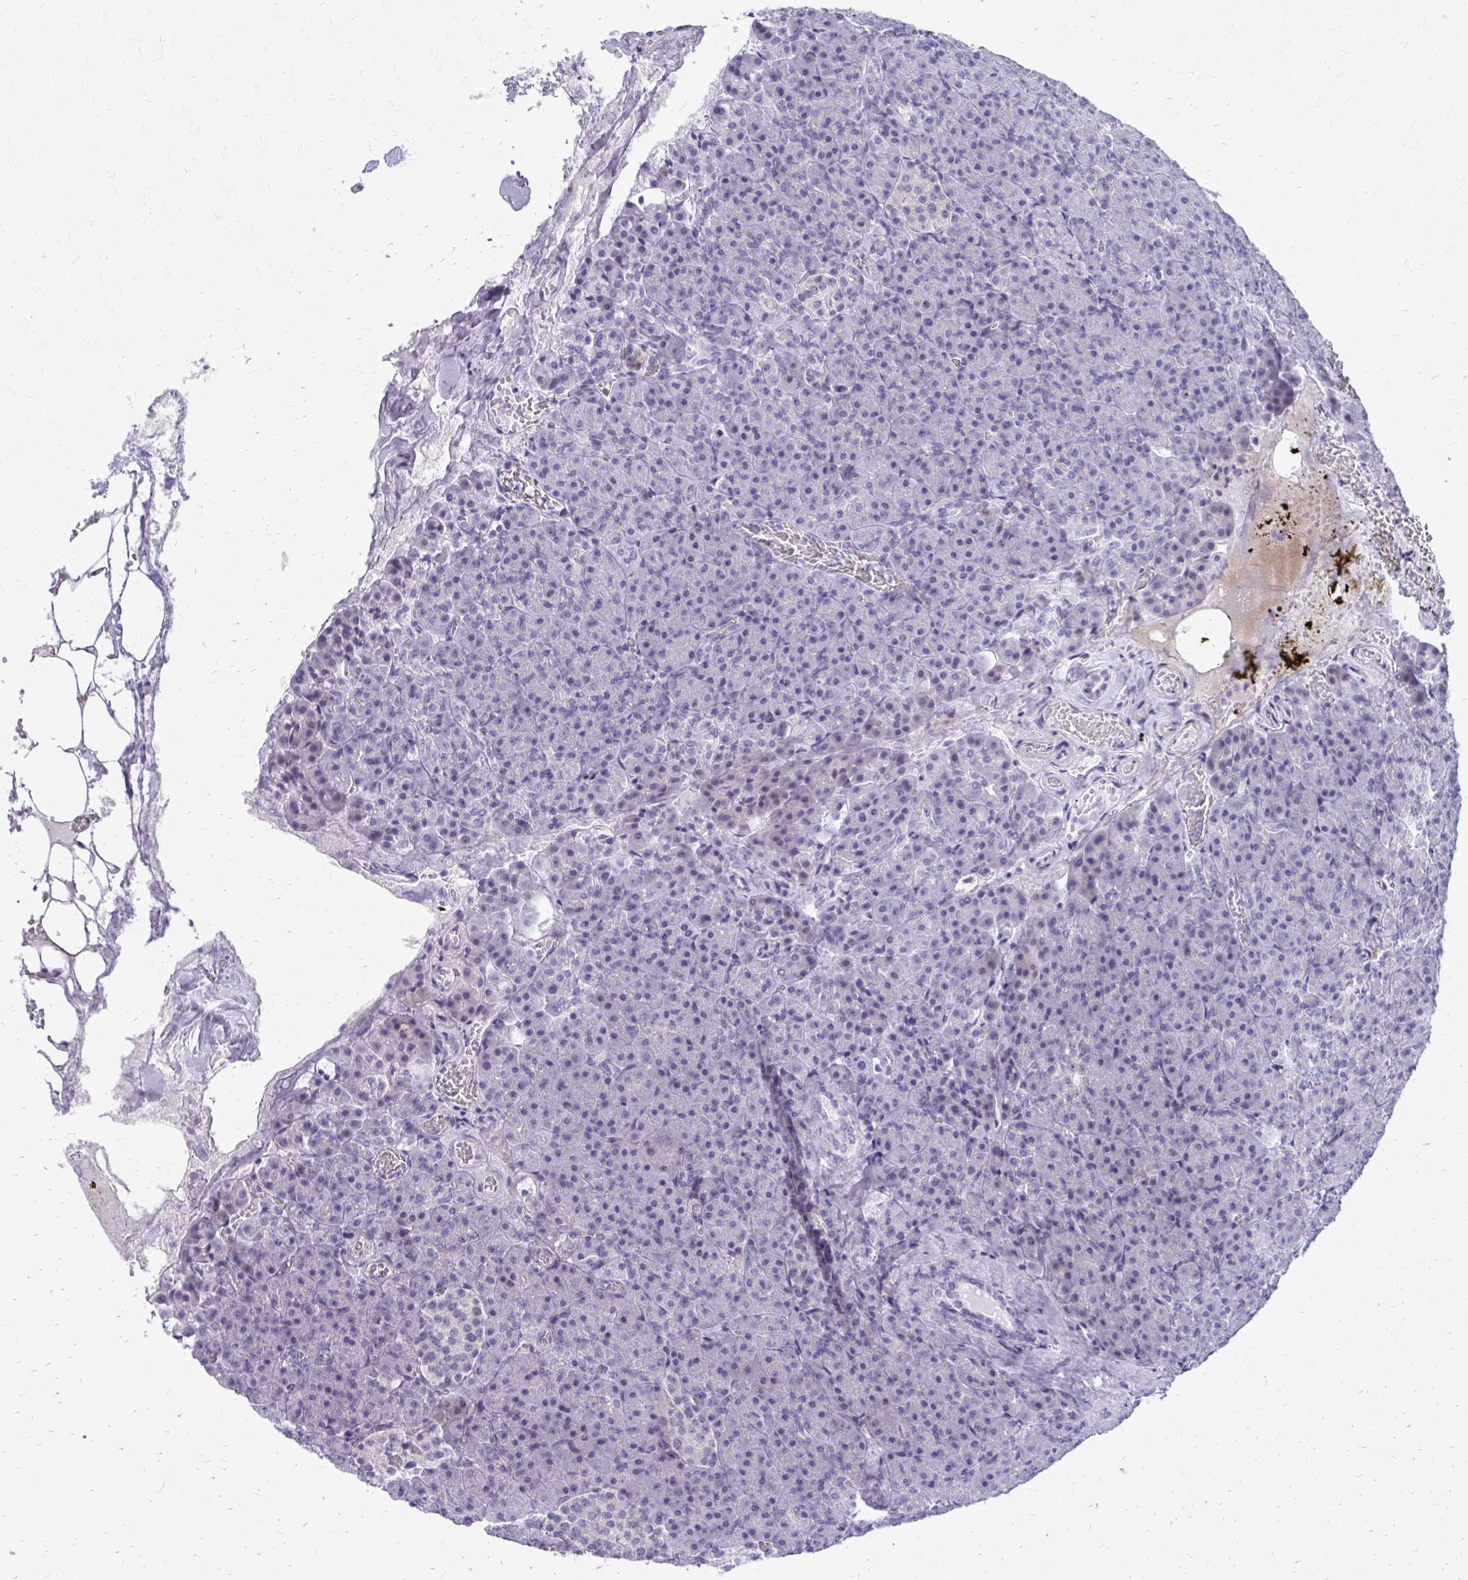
{"staining": {"intensity": "negative", "quantity": "none", "location": "none"}, "tissue": "pancreas", "cell_type": "Exocrine glandular cells", "image_type": "normal", "snomed": [{"axis": "morphology", "description": "Normal tissue, NOS"}, {"axis": "topography", "description": "Pancreas"}], "caption": "Pancreas stained for a protein using IHC shows no expression exocrine glandular cells.", "gene": "LCN15", "patient": {"sex": "female", "age": 74}}